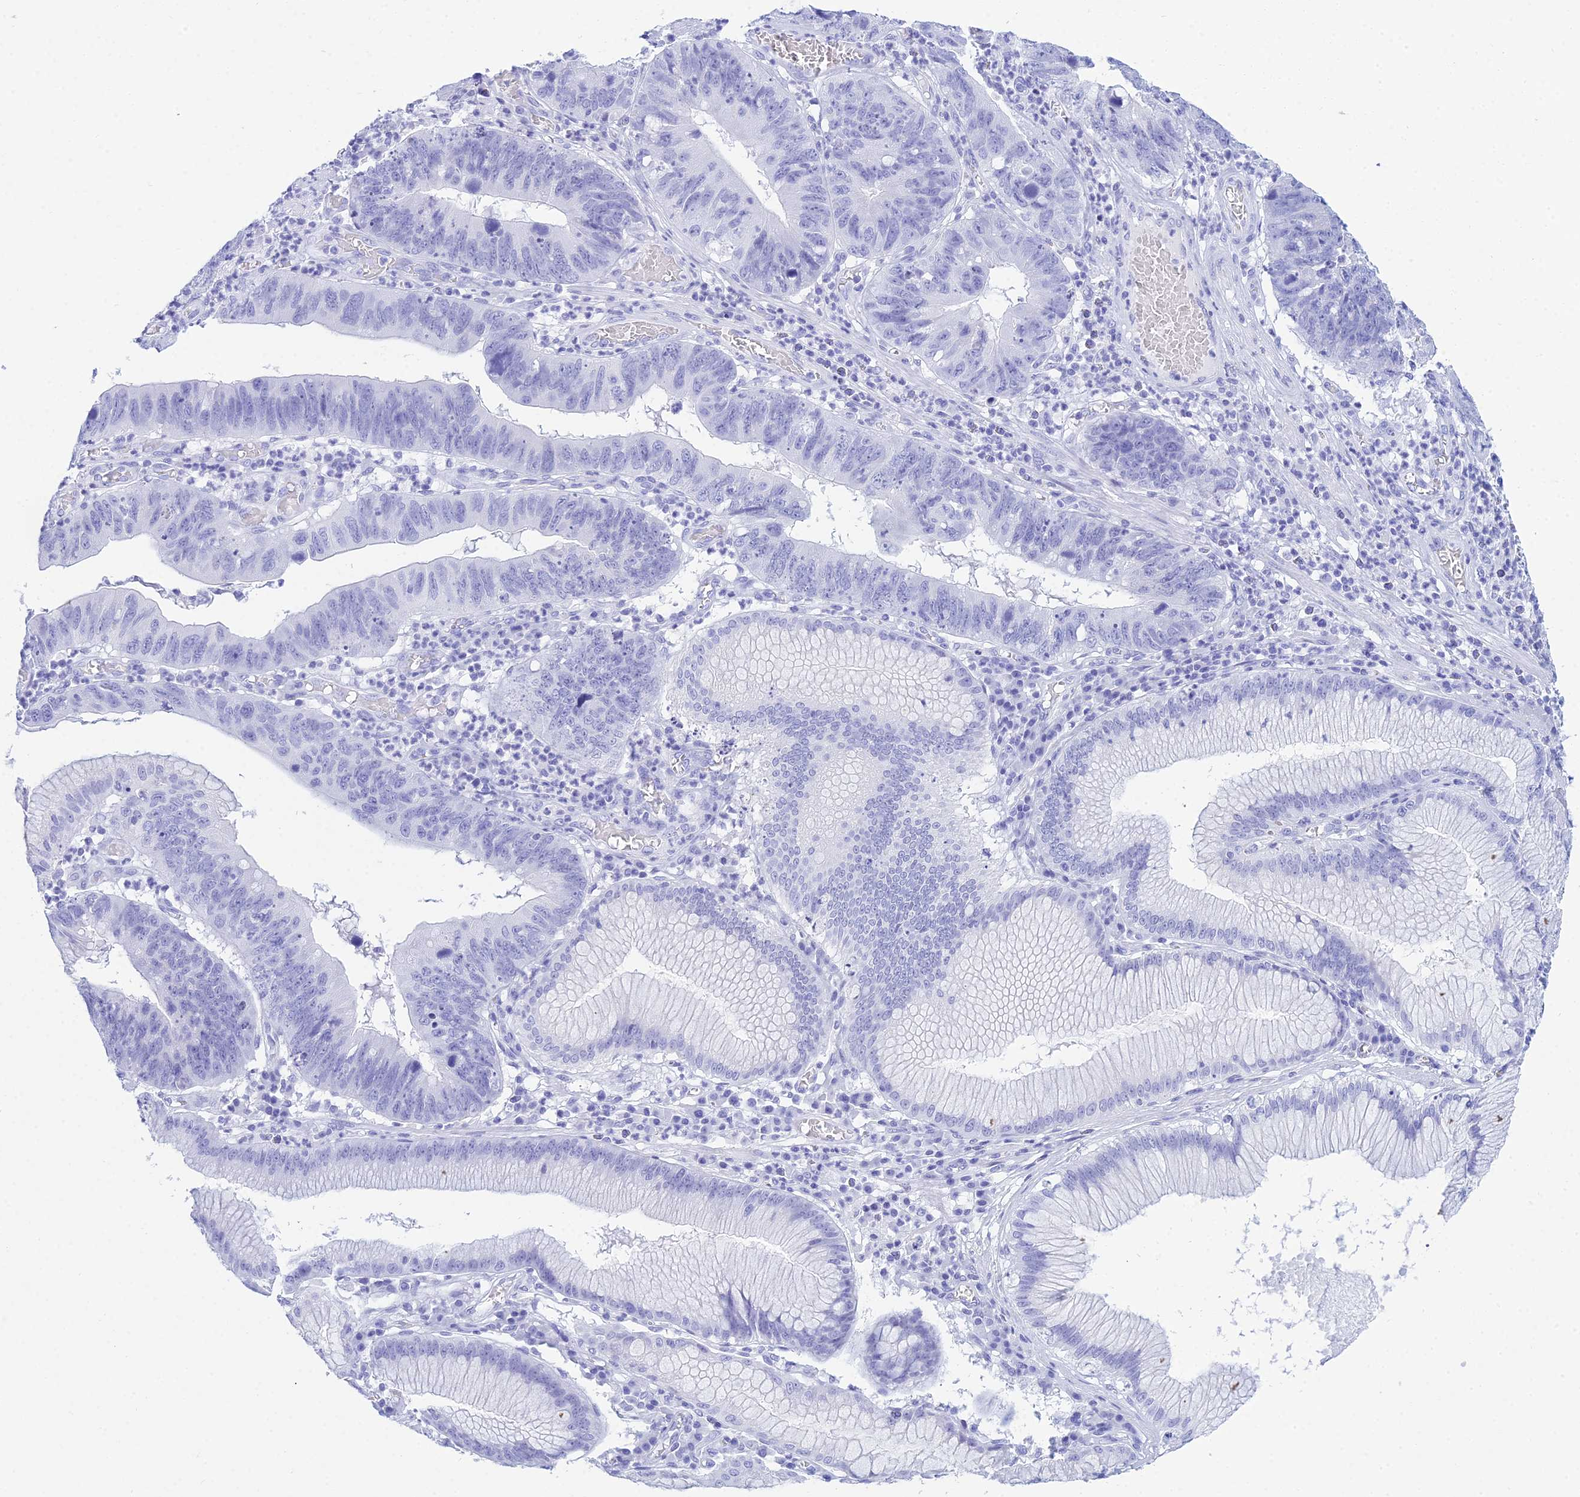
{"staining": {"intensity": "negative", "quantity": "none", "location": "none"}, "tissue": "stomach cancer", "cell_type": "Tumor cells", "image_type": "cancer", "snomed": [{"axis": "morphology", "description": "Adenocarcinoma, NOS"}, {"axis": "topography", "description": "Stomach"}], "caption": "Immunohistochemistry micrograph of human stomach cancer (adenocarcinoma) stained for a protein (brown), which exhibits no expression in tumor cells. (DAB immunohistochemistry, high magnification).", "gene": "PATE4", "patient": {"sex": "male", "age": 59}}